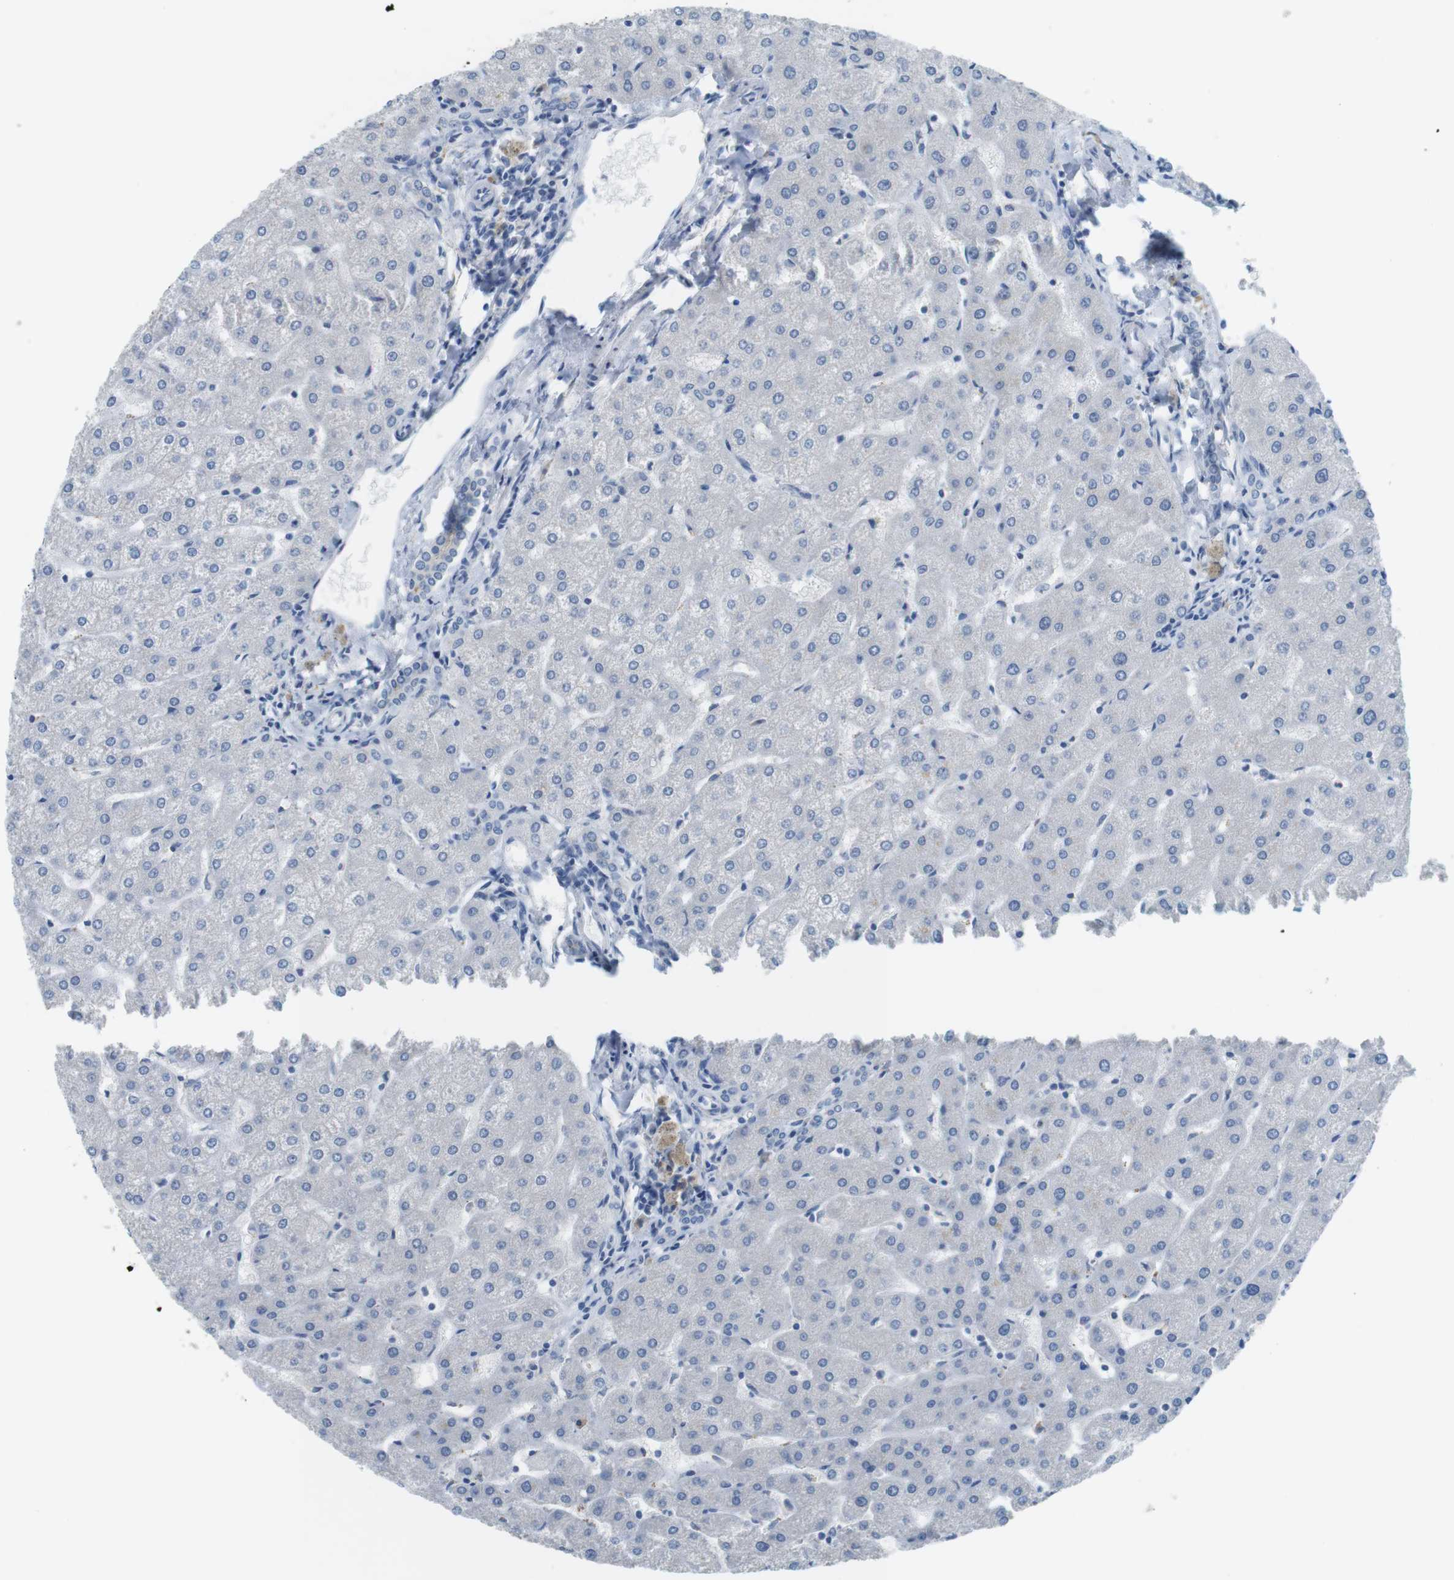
{"staining": {"intensity": "weak", "quantity": "<25%", "location": "cytoplasmic/membranous"}, "tissue": "liver", "cell_type": "Cholangiocytes", "image_type": "normal", "snomed": [{"axis": "morphology", "description": "Normal tissue, NOS"}, {"axis": "topography", "description": "Liver"}], "caption": "A high-resolution photomicrograph shows immunohistochemistry (IHC) staining of normal liver, which shows no significant expression in cholangiocytes. Nuclei are stained in blue.", "gene": "MUC5B", "patient": {"sex": "male", "age": 67}}